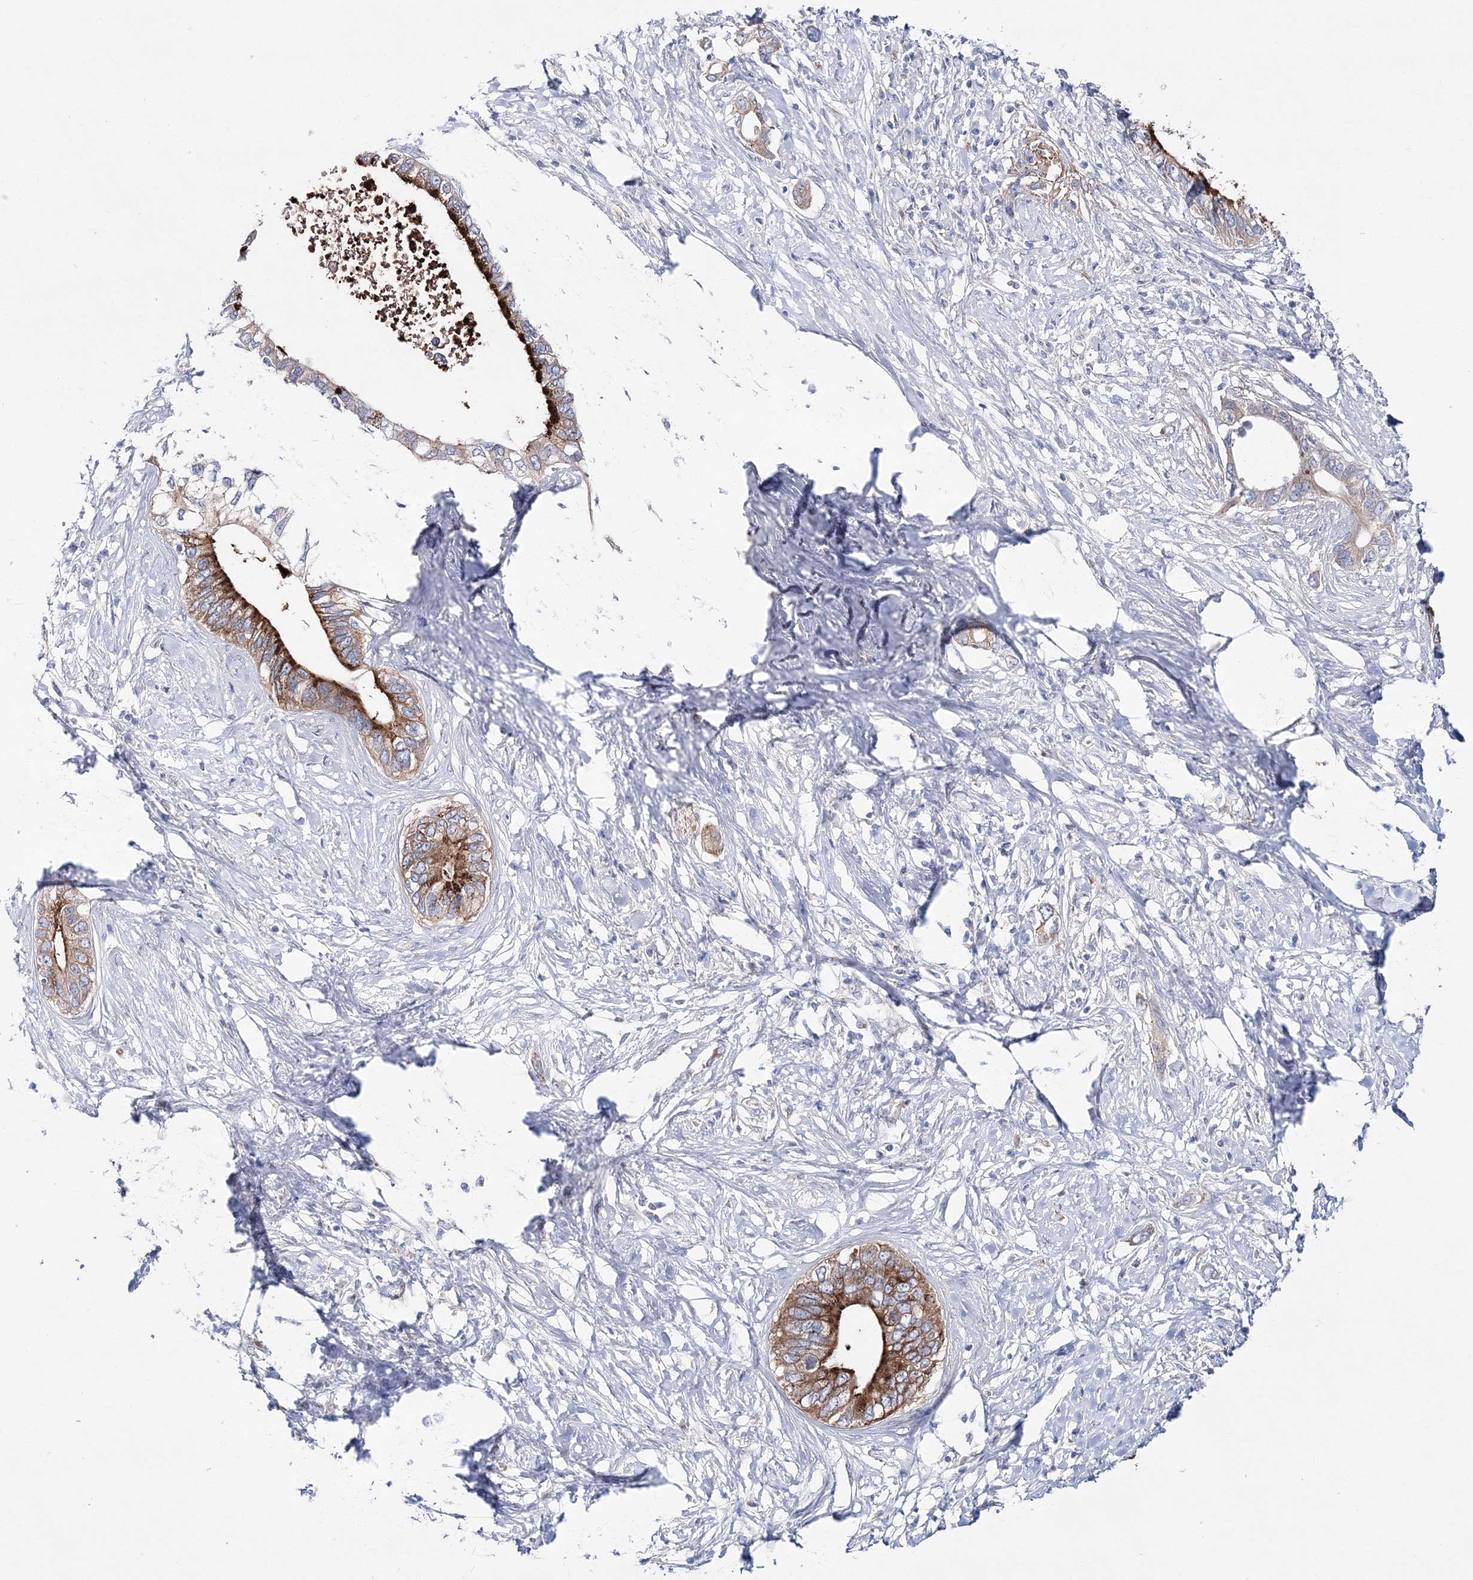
{"staining": {"intensity": "strong", "quantity": "25%-75%", "location": "cytoplasmic/membranous"}, "tissue": "pancreatic cancer", "cell_type": "Tumor cells", "image_type": "cancer", "snomed": [{"axis": "morphology", "description": "Normal tissue, NOS"}, {"axis": "morphology", "description": "Adenocarcinoma, NOS"}, {"axis": "topography", "description": "Pancreas"}, {"axis": "topography", "description": "Peripheral nerve tissue"}], "caption": "Immunohistochemical staining of pancreatic adenocarcinoma exhibits high levels of strong cytoplasmic/membranous positivity in approximately 25%-75% of tumor cells.", "gene": "ARHGAP32", "patient": {"sex": "male", "age": 59}}